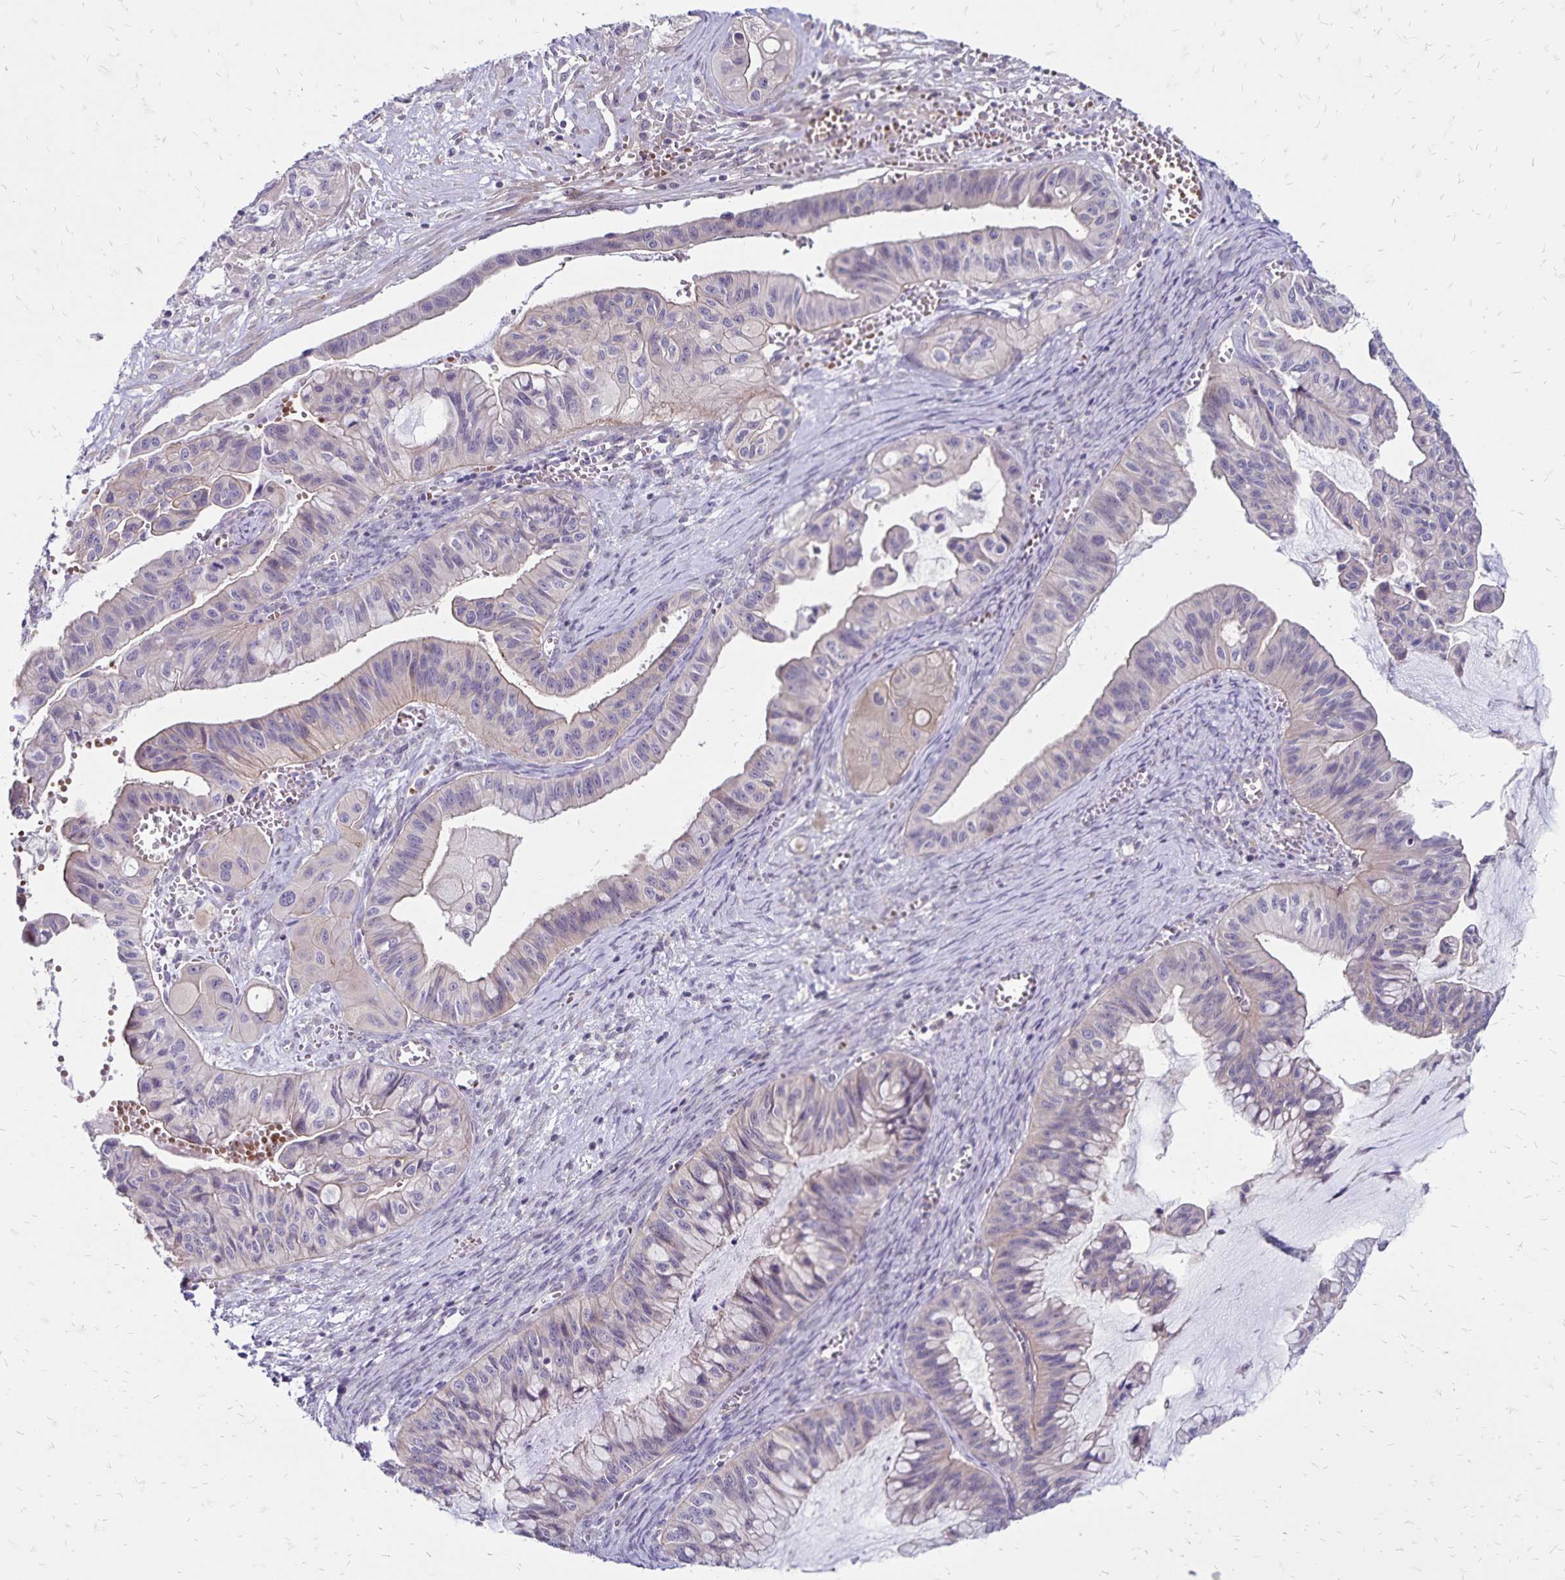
{"staining": {"intensity": "negative", "quantity": "none", "location": "none"}, "tissue": "ovarian cancer", "cell_type": "Tumor cells", "image_type": "cancer", "snomed": [{"axis": "morphology", "description": "Cystadenocarcinoma, mucinous, NOS"}, {"axis": "topography", "description": "Ovary"}], "caption": "A histopathology image of human ovarian cancer is negative for staining in tumor cells.", "gene": "FSD1", "patient": {"sex": "female", "age": 72}}